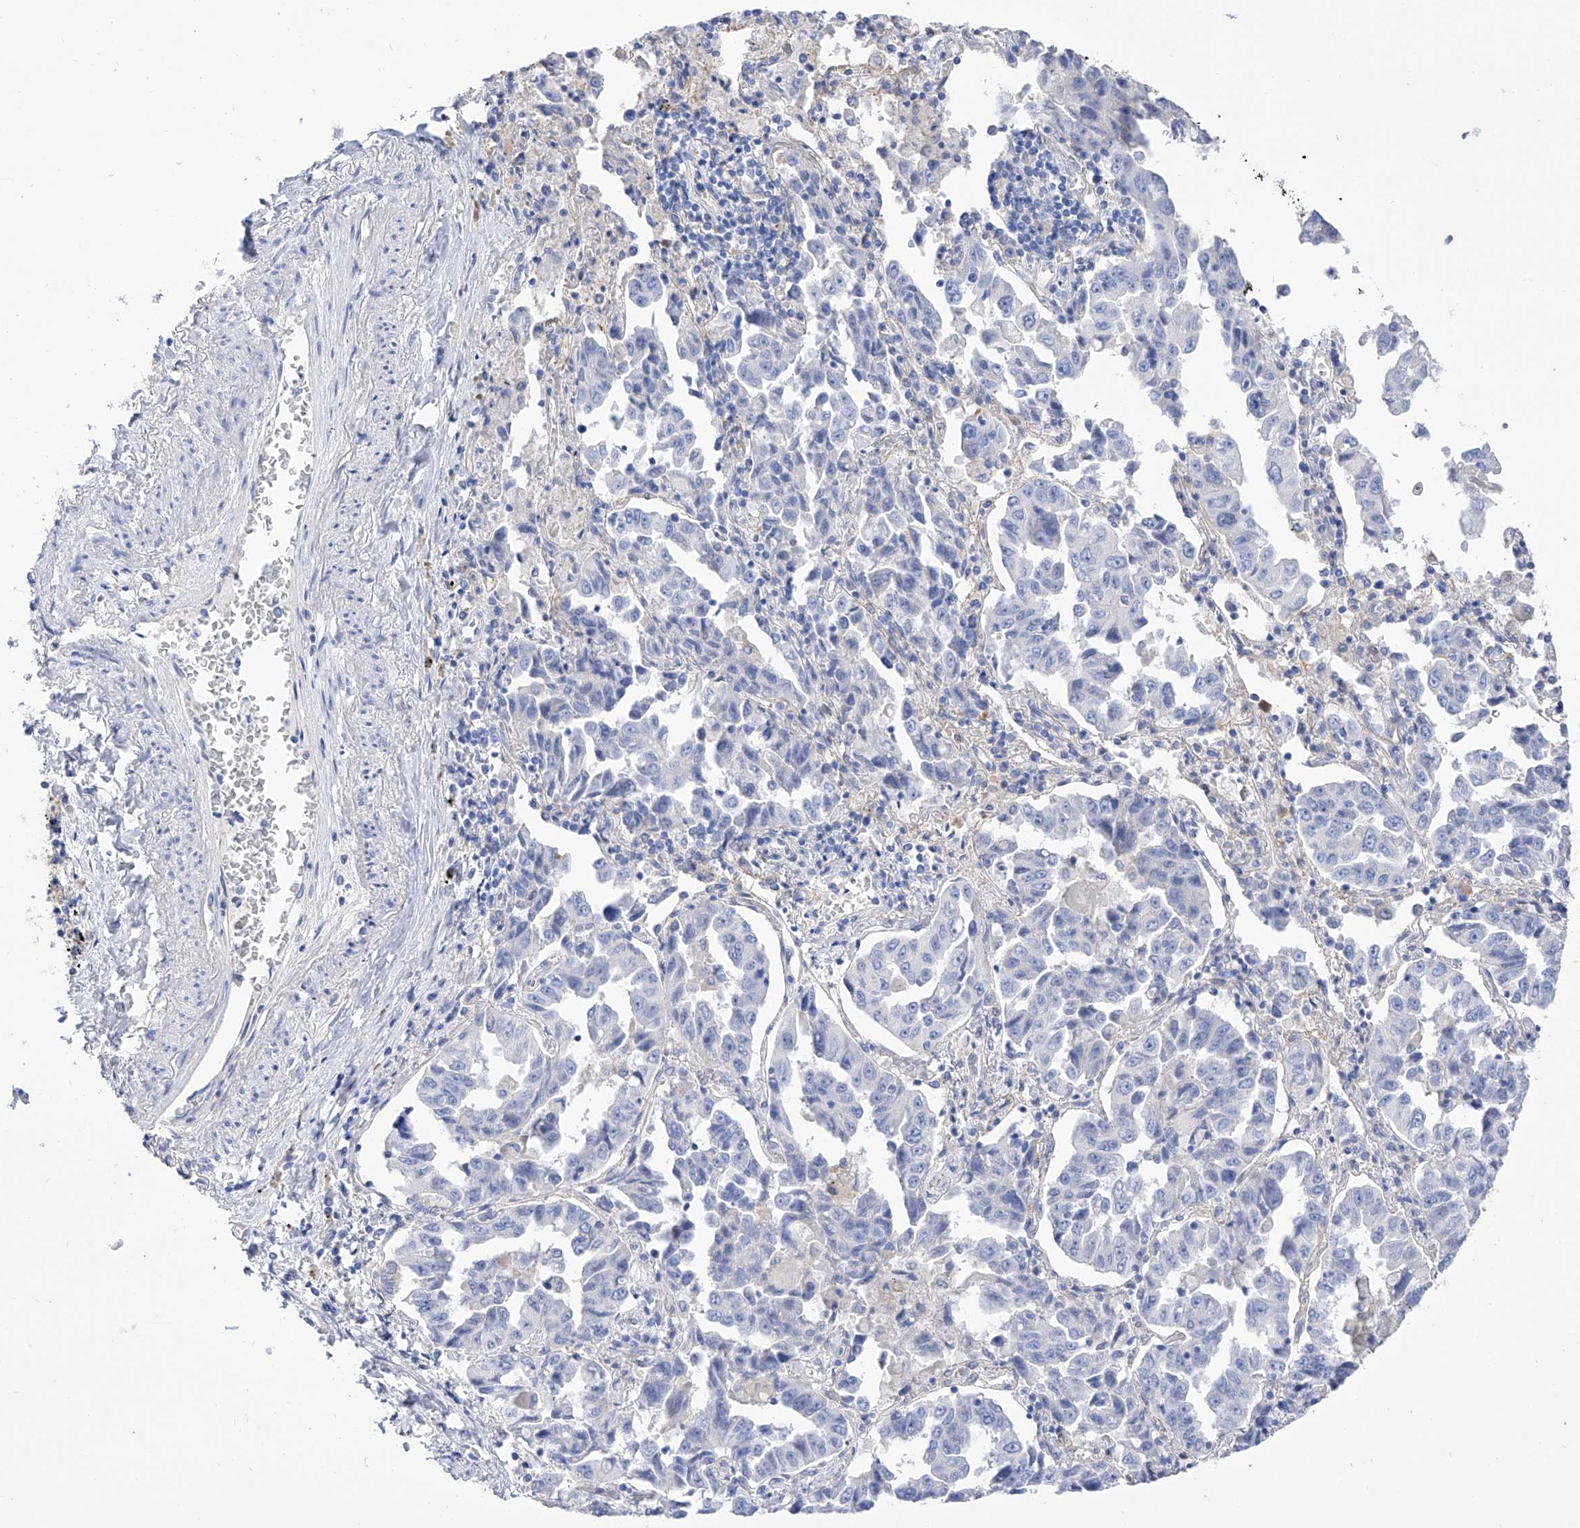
{"staining": {"intensity": "negative", "quantity": "none", "location": "none"}, "tissue": "lung cancer", "cell_type": "Tumor cells", "image_type": "cancer", "snomed": [{"axis": "morphology", "description": "Adenocarcinoma, NOS"}, {"axis": "topography", "description": "Lung"}], "caption": "The immunohistochemistry photomicrograph has no significant positivity in tumor cells of lung adenocarcinoma tissue.", "gene": "ZNF653", "patient": {"sex": "female", "age": 51}}